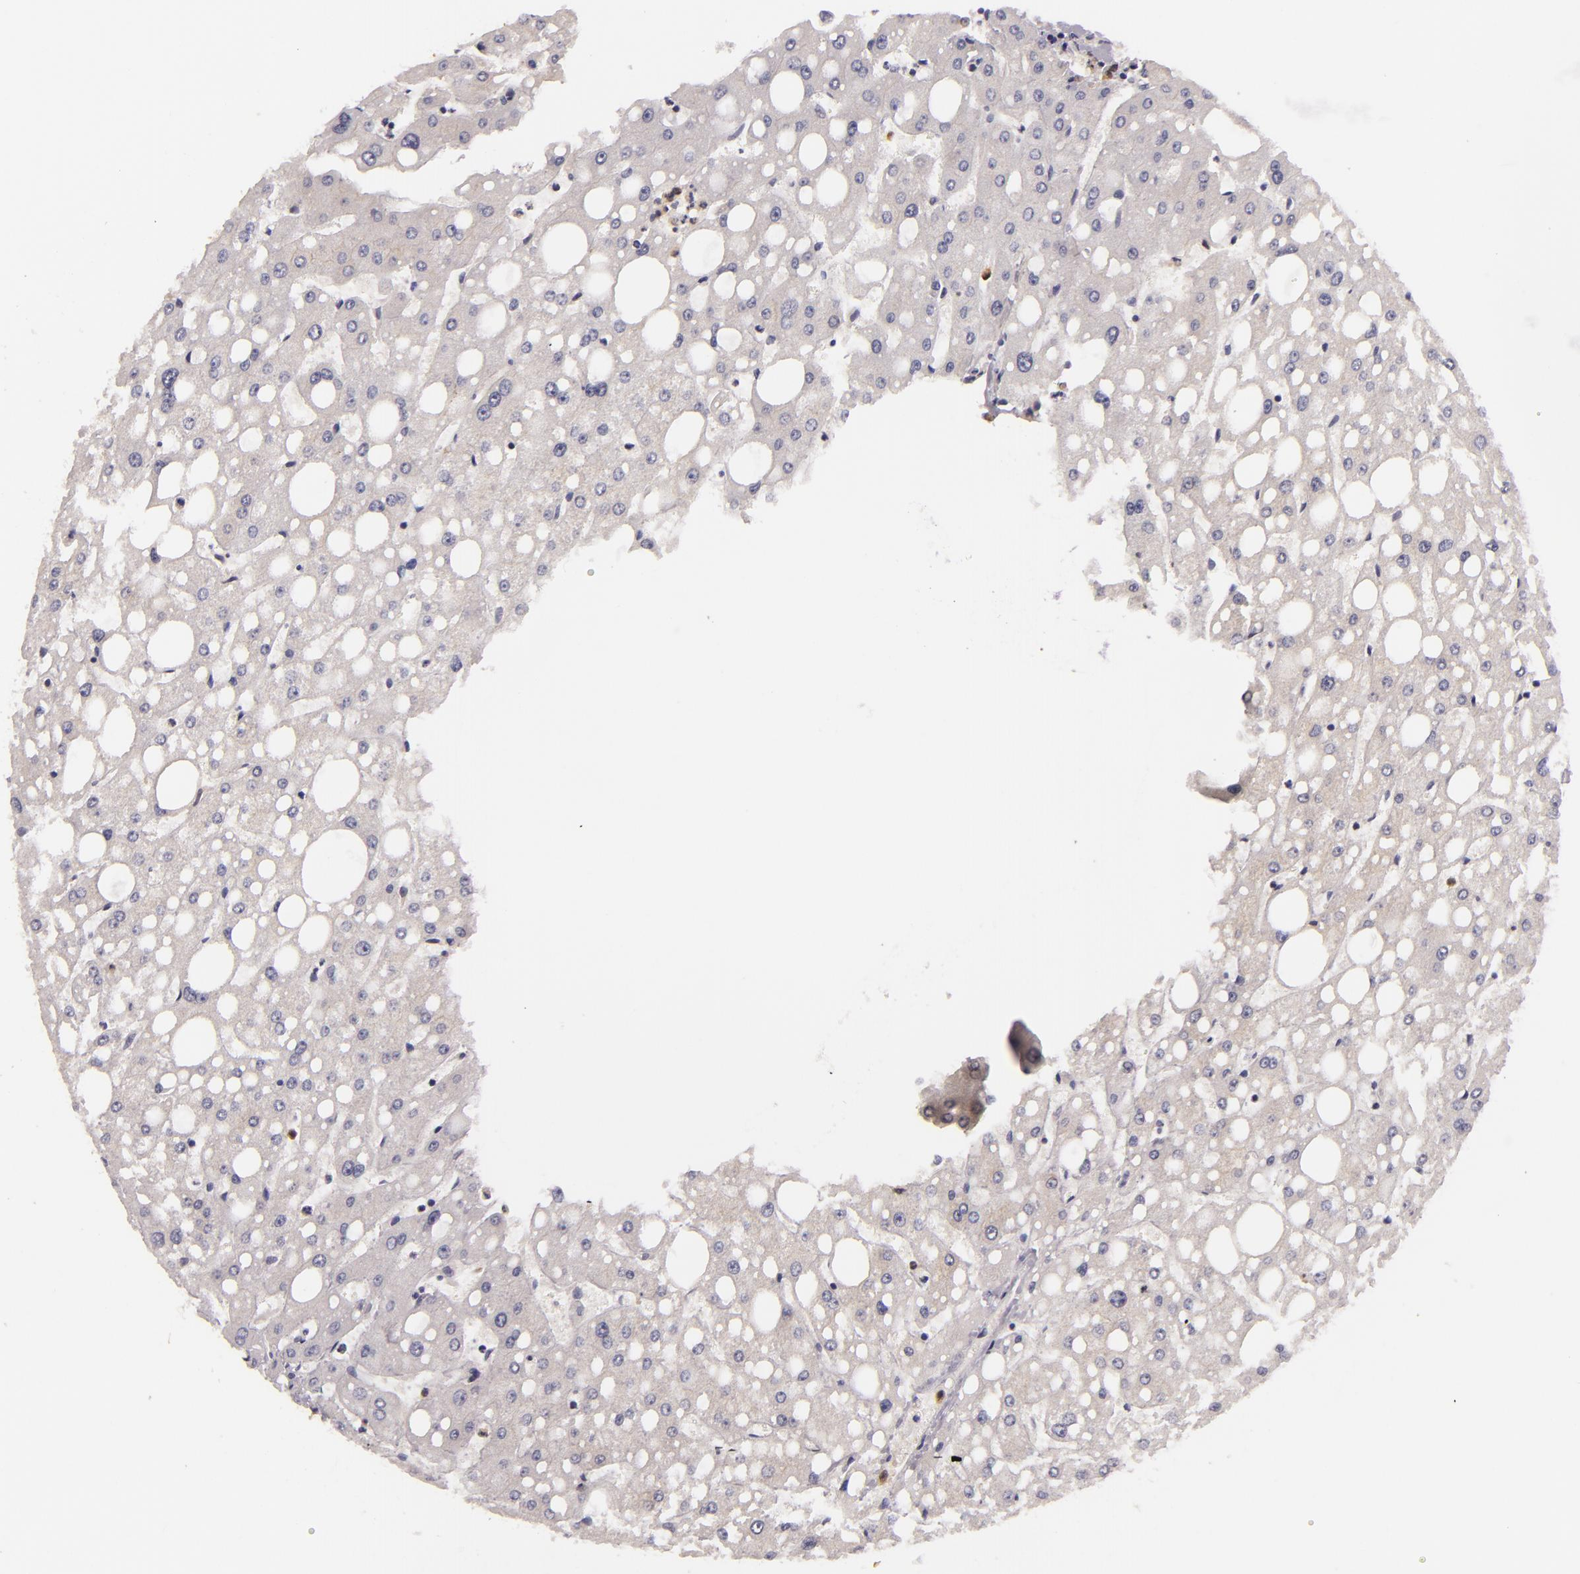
{"staining": {"intensity": "moderate", "quantity": ">75%", "location": "cytoplasmic/membranous"}, "tissue": "liver", "cell_type": "Cholangiocytes", "image_type": "normal", "snomed": [{"axis": "morphology", "description": "Normal tissue, NOS"}, {"axis": "topography", "description": "Liver"}], "caption": "Moderate cytoplasmic/membranous staining for a protein is appreciated in about >75% of cholangiocytes of unremarkable liver using immunohistochemistry.", "gene": "TOM1", "patient": {"sex": "male", "age": 49}}